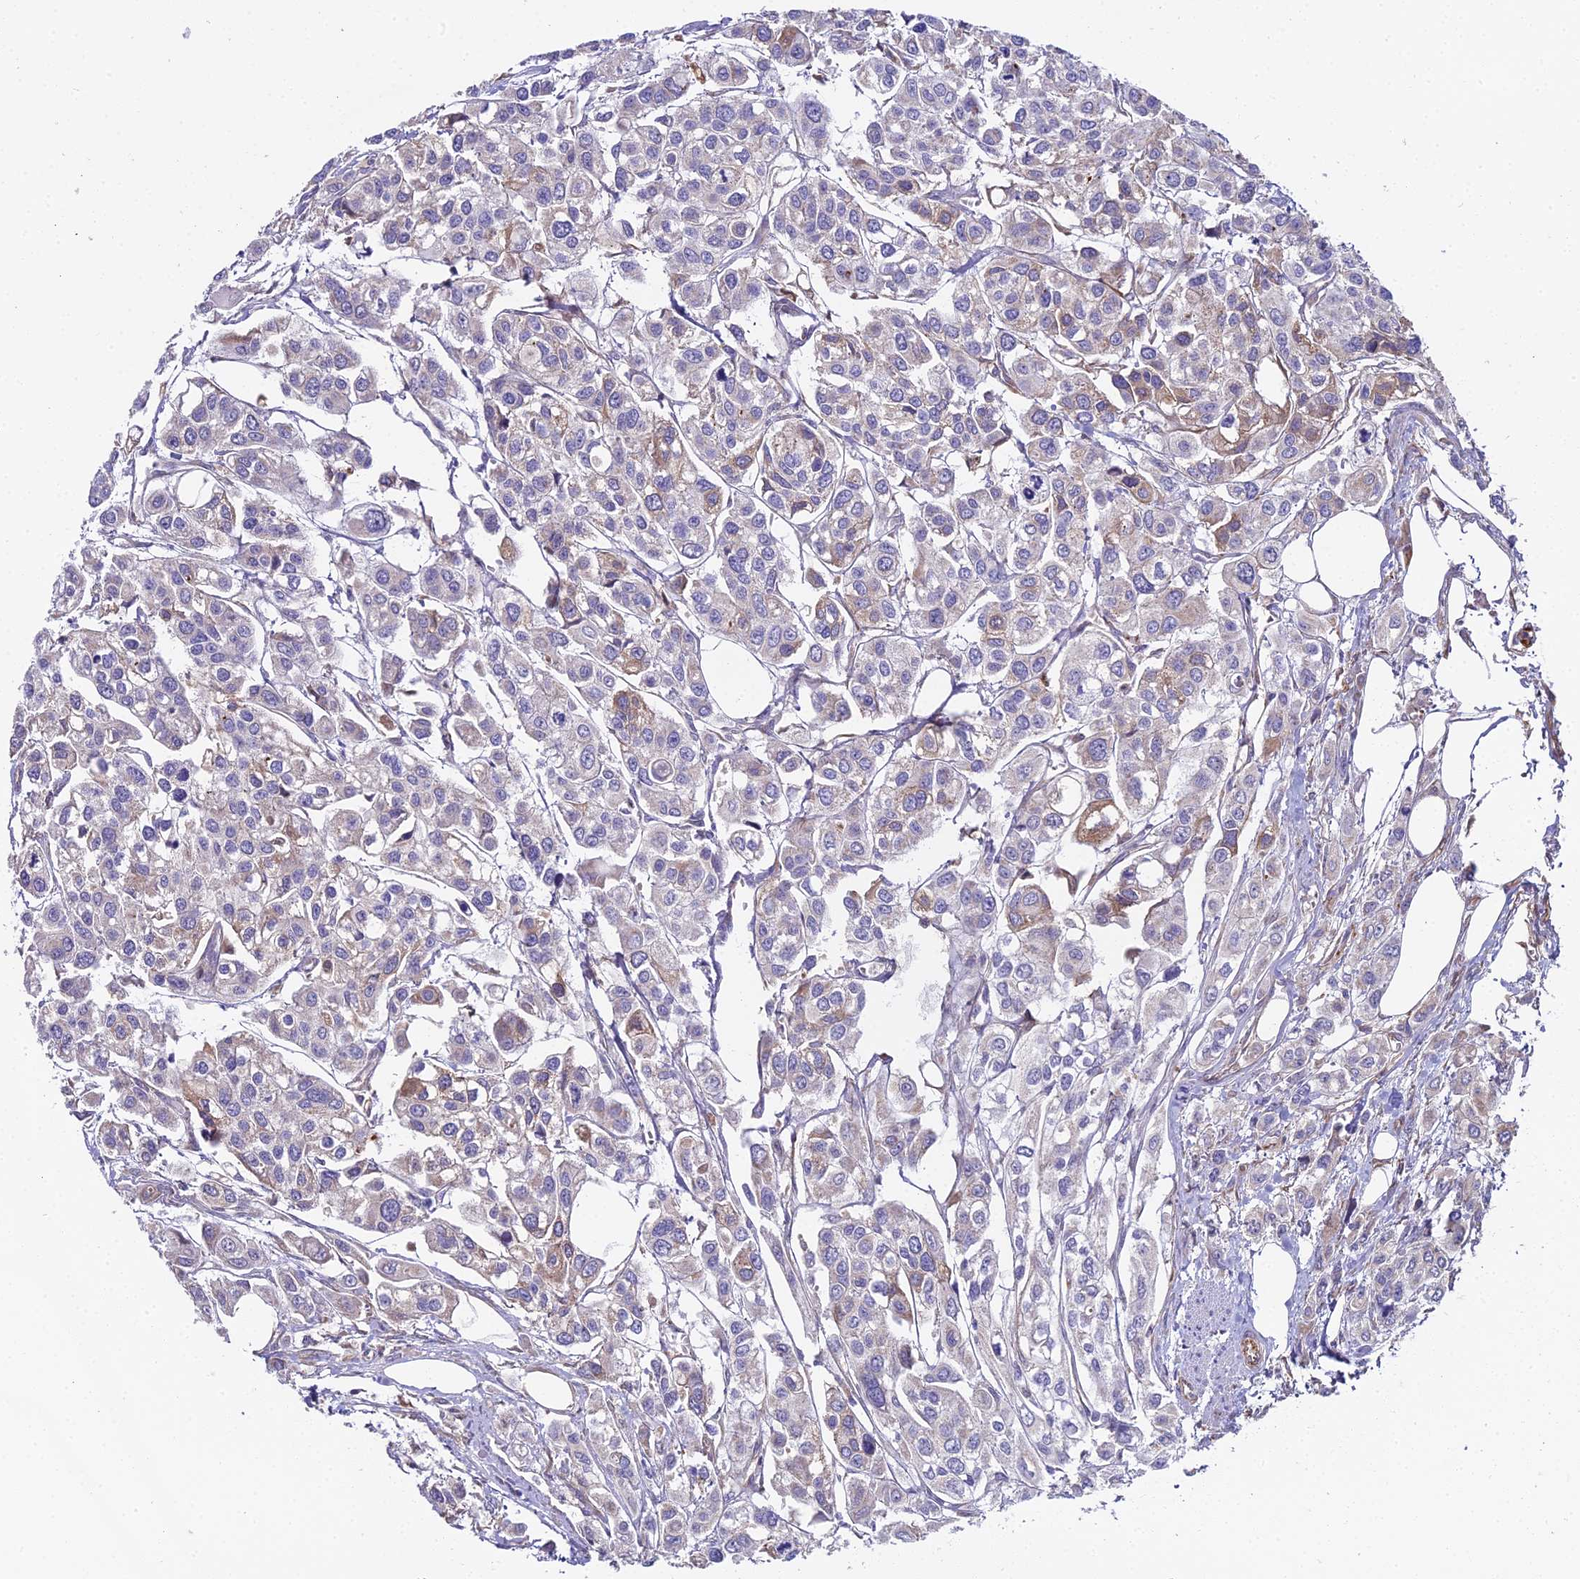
{"staining": {"intensity": "negative", "quantity": "none", "location": "none"}, "tissue": "urothelial cancer", "cell_type": "Tumor cells", "image_type": "cancer", "snomed": [{"axis": "morphology", "description": "Urothelial carcinoma, High grade"}, {"axis": "topography", "description": "Urinary bladder"}], "caption": "A high-resolution micrograph shows immunohistochemistry staining of urothelial cancer, which shows no significant positivity in tumor cells.", "gene": "BEX4", "patient": {"sex": "male", "age": 67}}